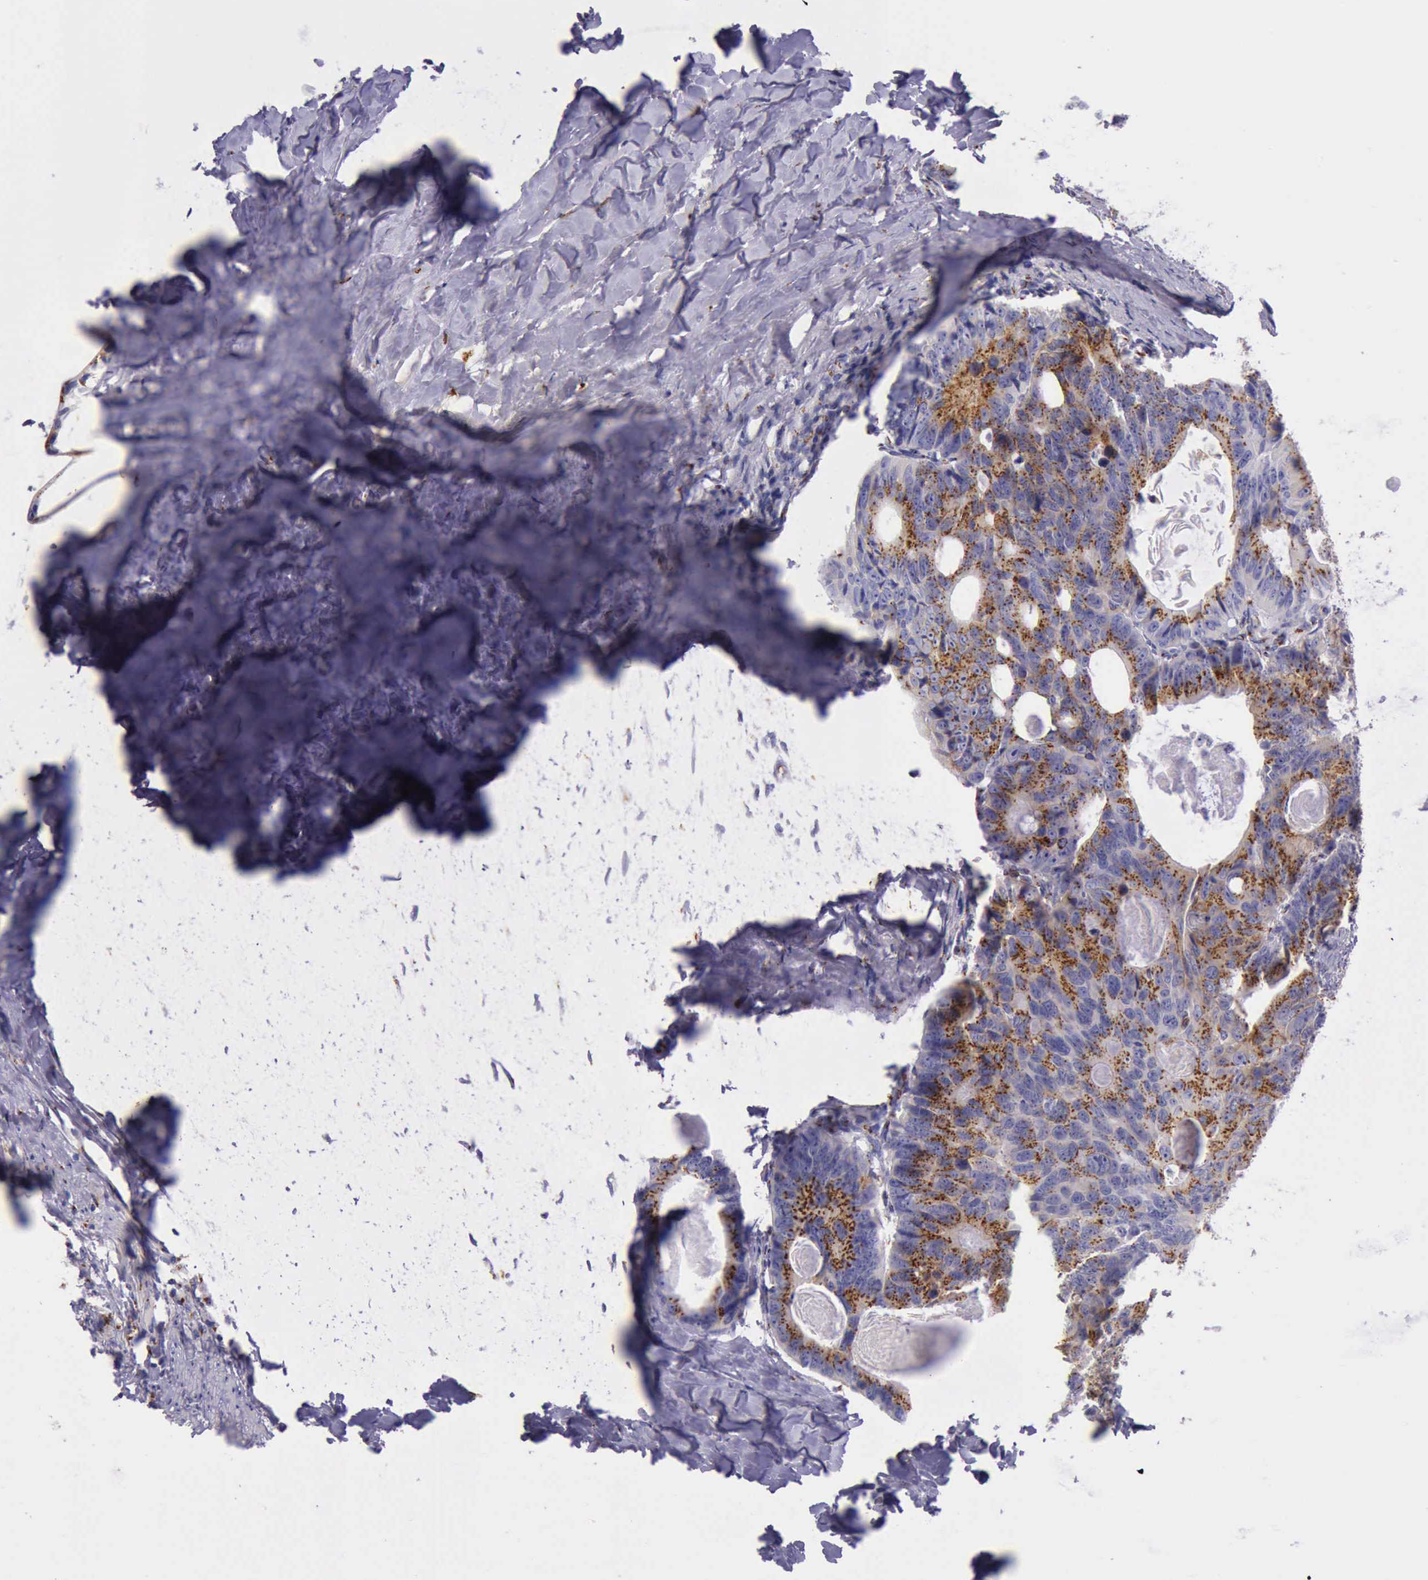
{"staining": {"intensity": "strong", "quantity": ">75%", "location": "cytoplasmic/membranous"}, "tissue": "colorectal cancer", "cell_type": "Tumor cells", "image_type": "cancer", "snomed": [{"axis": "morphology", "description": "Adenocarcinoma, NOS"}, {"axis": "topography", "description": "Colon"}], "caption": "Adenocarcinoma (colorectal) was stained to show a protein in brown. There is high levels of strong cytoplasmic/membranous staining in approximately >75% of tumor cells.", "gene": "GOLGA5", "patient": {"sex": "female", "age": 55}}